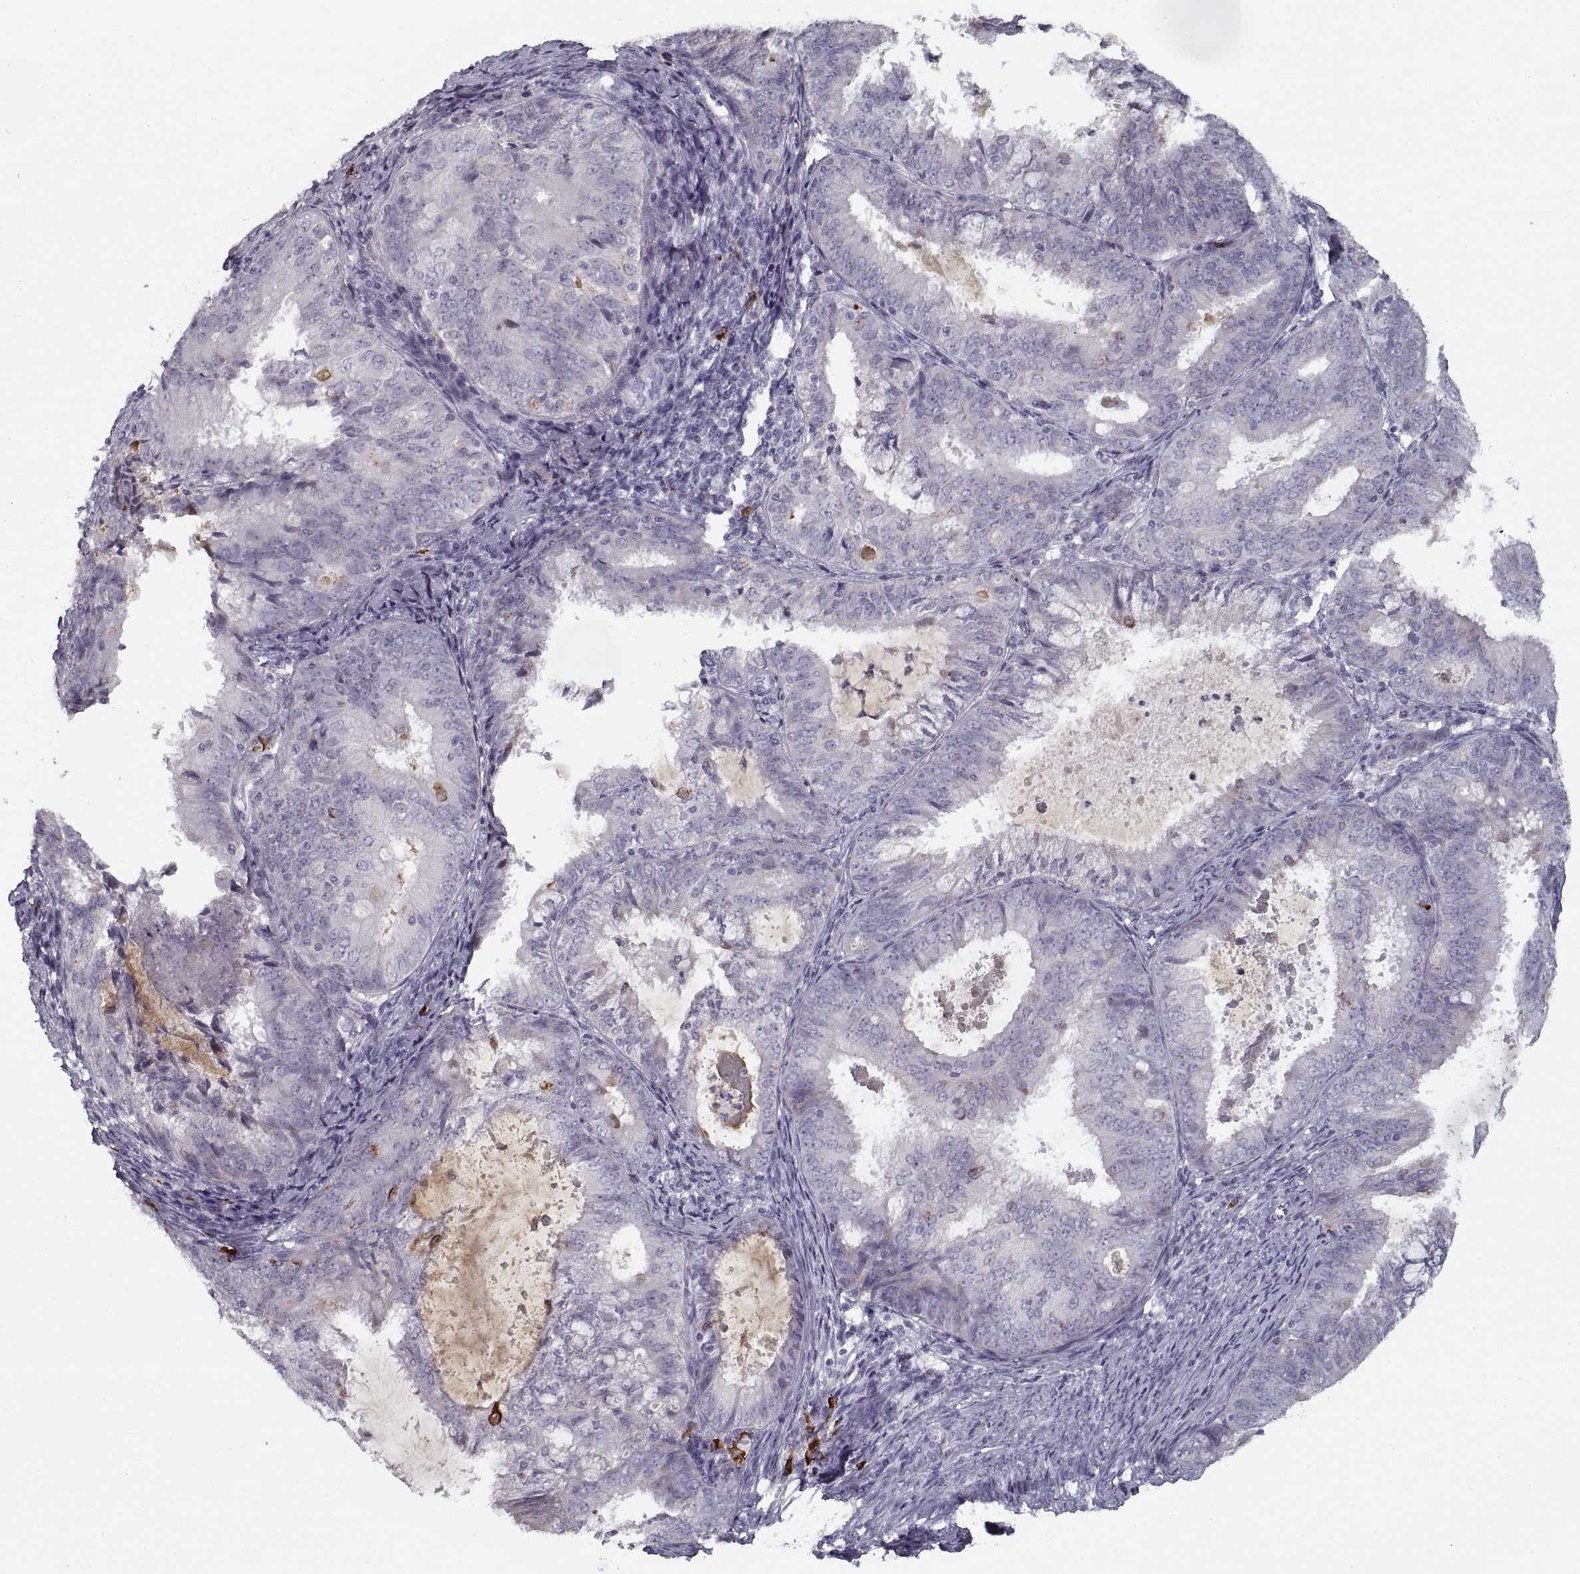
{"staining": {"intensity": "negative", "quantity": "none", "location": "none"}, "tissue": "endometrial cancer", "cell_type": "Tumor cells", "image_type": "cancer", "snomed": [{"axis": "morphology", "description": "Adenocarcinoma, NOS"}, {"axis": "topography", "description": "Endometrium"}], "caption": "This histopathology image is of endometrial cancer stained with immunohistochemistry to label a protein in brown with the nuclei are counter-stained blue. There is no positivity in tumor cells.", "gene": "GAD2", "patient": {"sex": "female", "age": 57}}